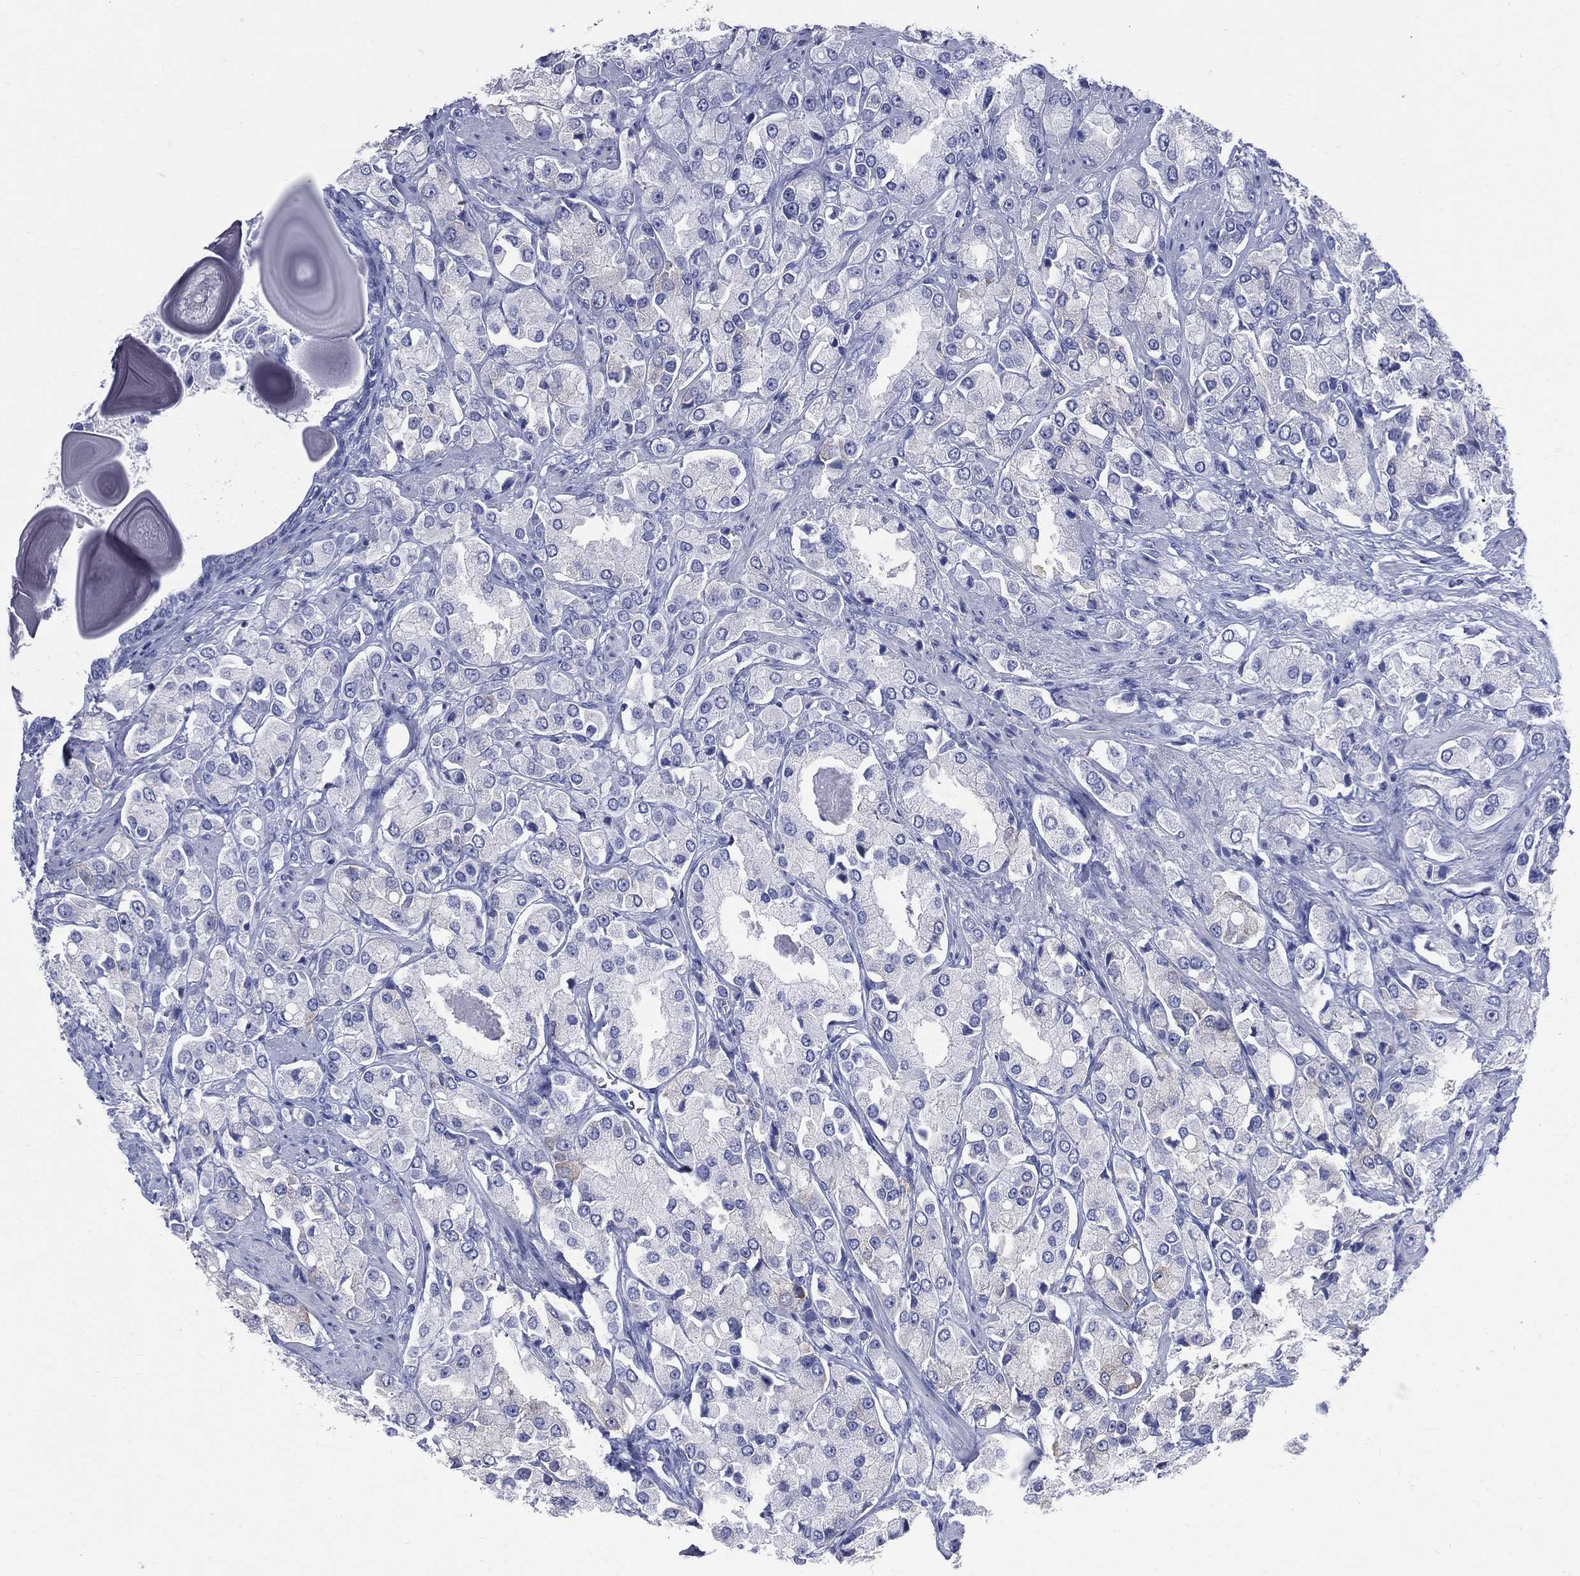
{"staining": {"intensity": "negative", "quantity": "none", "location": "none"}, "tissue": "prostate cancer", "cell_type": "Tumor cells", "image_type": "cancer", "snomed": [{"axis": "morphology", "description": "Adenocarcinoma, NOS"}, {"axis": "topography", "description": "Prostate and seminal vesicle, NOS"}, {"axis": "topography", "description": "Prostate"}], "caption": "Tumor cells are negative for brown protein staining in adenocarcinoma (prostate).", "gene": "SYP", "patient": {"sex": "male", "age": 64}}